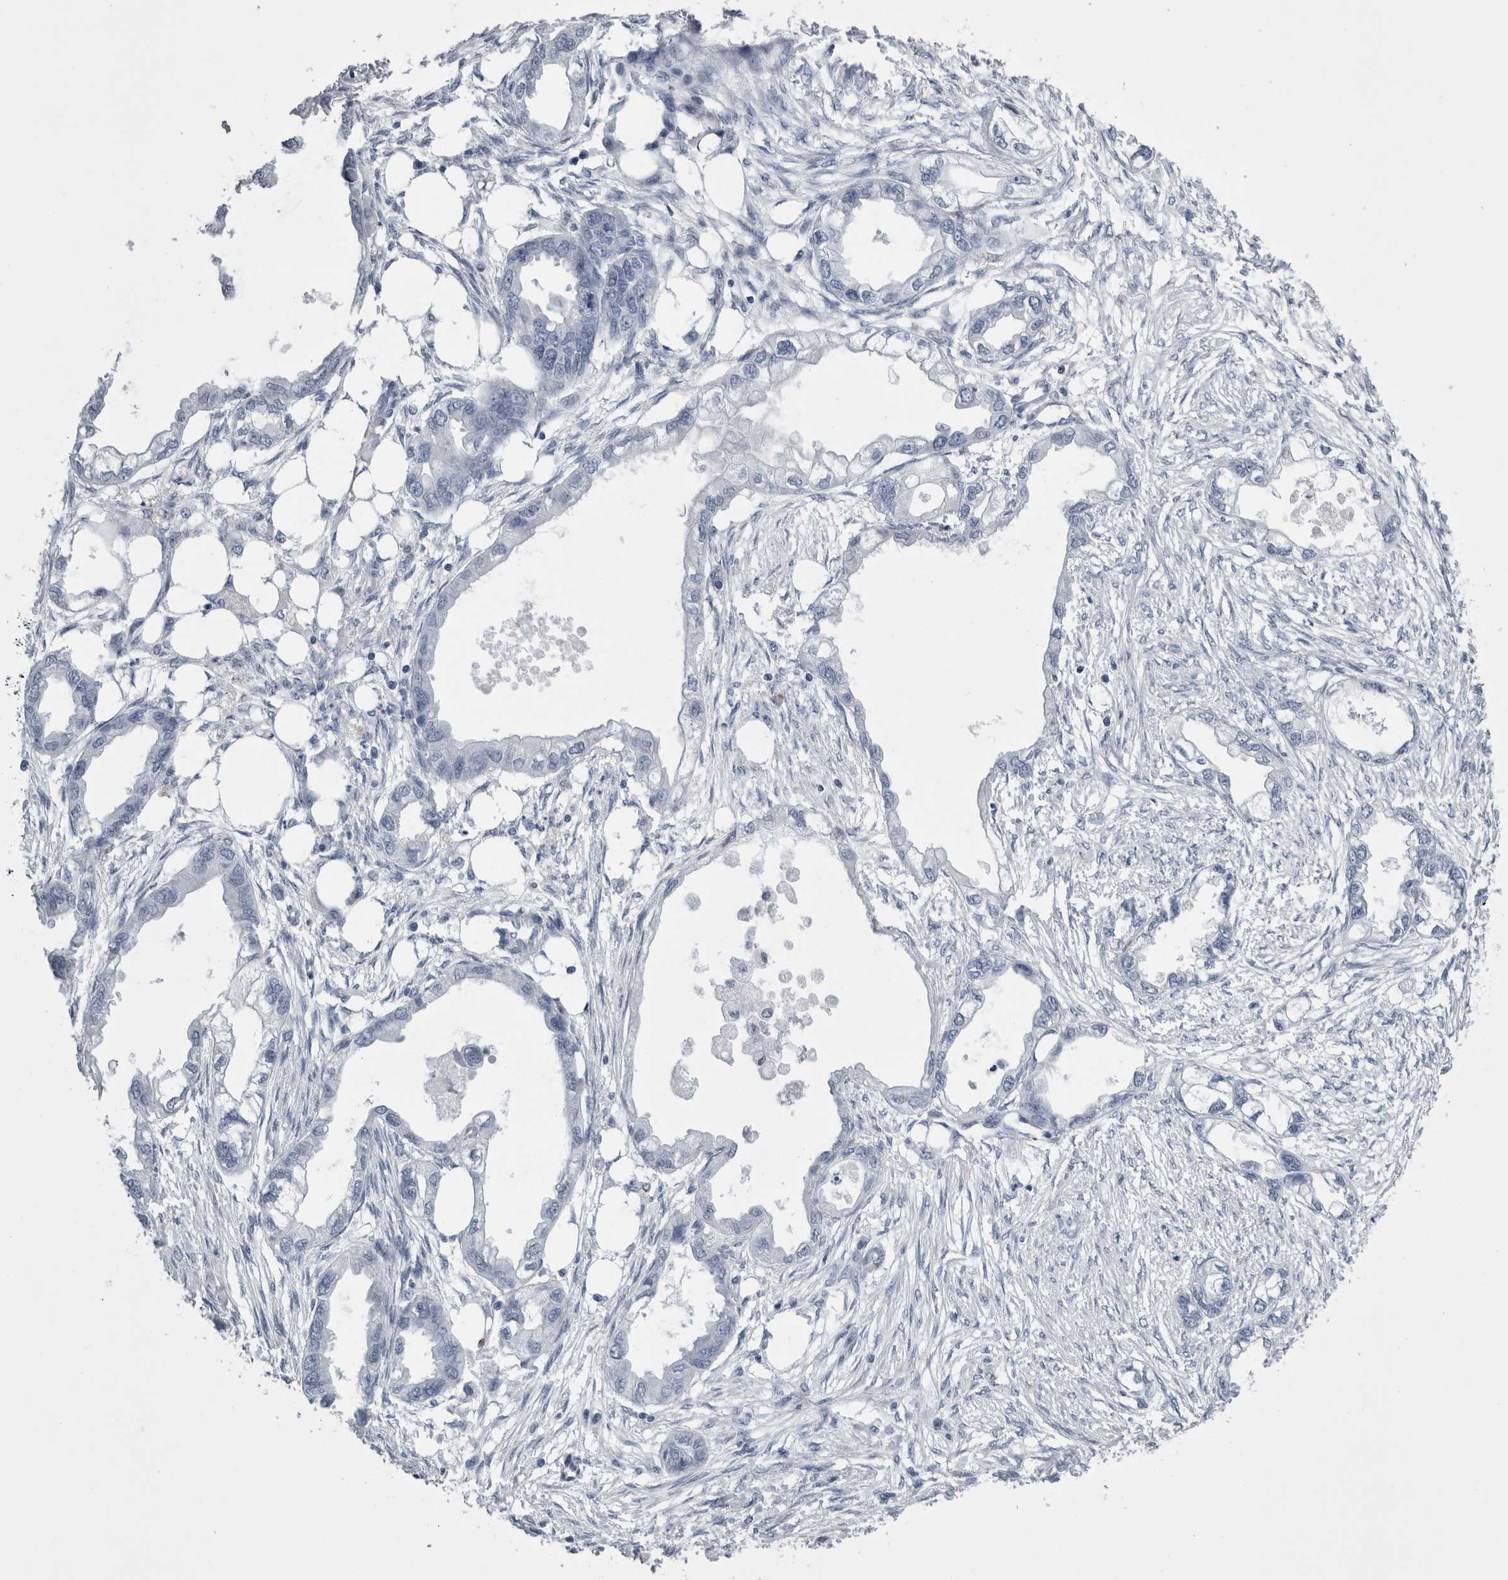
{"staining": {"intensity": "negative", "quantity": "none", "location": "none"}, "tissue": "endometrial cancer", "cell_type": "Tumor cells", "image_type": "cancer", "snomed": [{"axis": "morphology", "description": "Adenocarcinoma, NOS"}, {"axis": "morphology", "description": "Adenocarcinoma, metastatic, NOS"}, {"axis": "topography", "description": "Adipose tissue"}, {"axis": "topography", "description": "Endometrium"}], "caption": "Tumor cells are negative for protein expression in human endometrial adenocarcinoma.", "gene": "VWDE", "patient": {"sex": "female", "age": 67}}